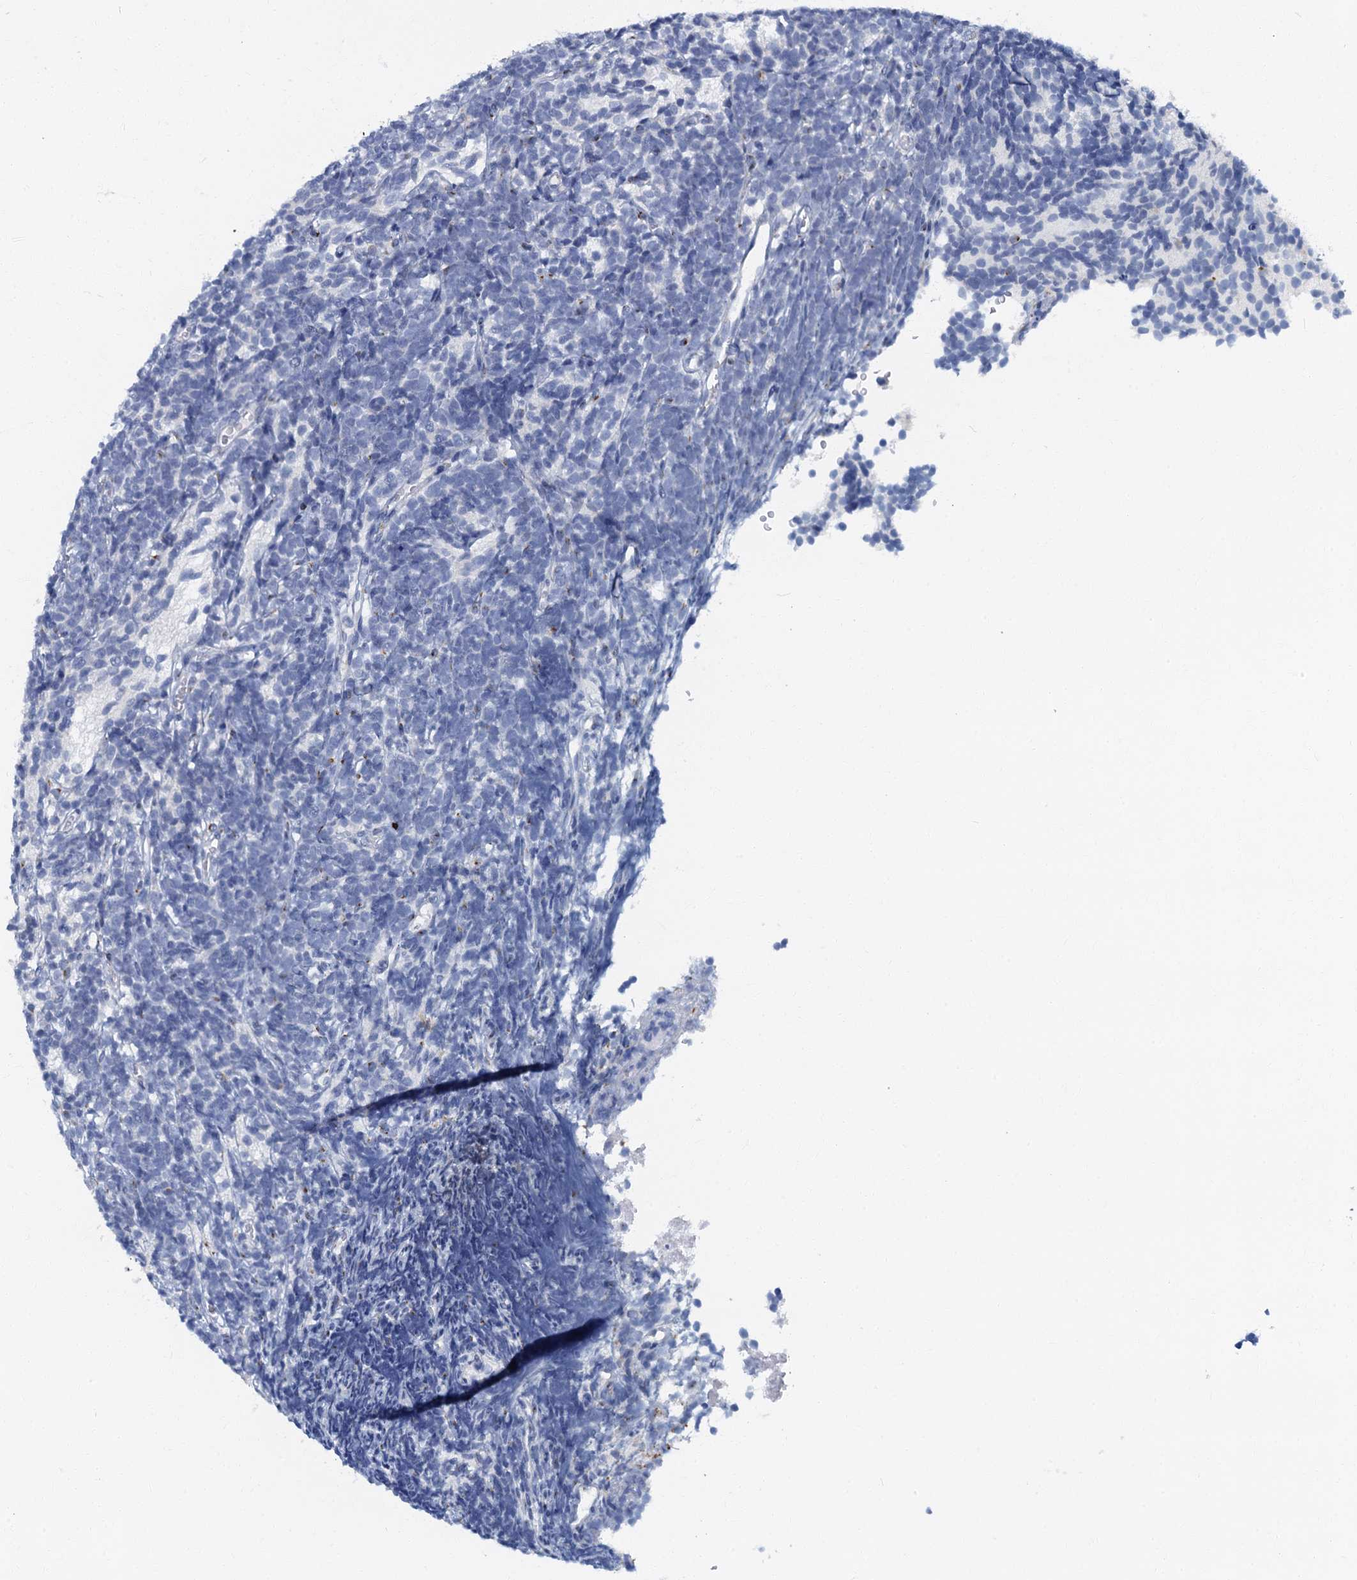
{"staining": {"intensity": "negative", "quantity": "none", "location": "none"}, "tissue": "glioma", "cell_type": "Tumor cells", "image_type": "cancer", "snomed": [{"axis": "morphology", "description": "Glioma, malignant, Low grade"}, {"axis": "topography", "description": "Brain"}], "caption": "Immunohistochemical staining of human glioma shows no significant expression in tumor cells.", "gene": "LYPD3", "patient": {"sex": "female", "age": 1}}